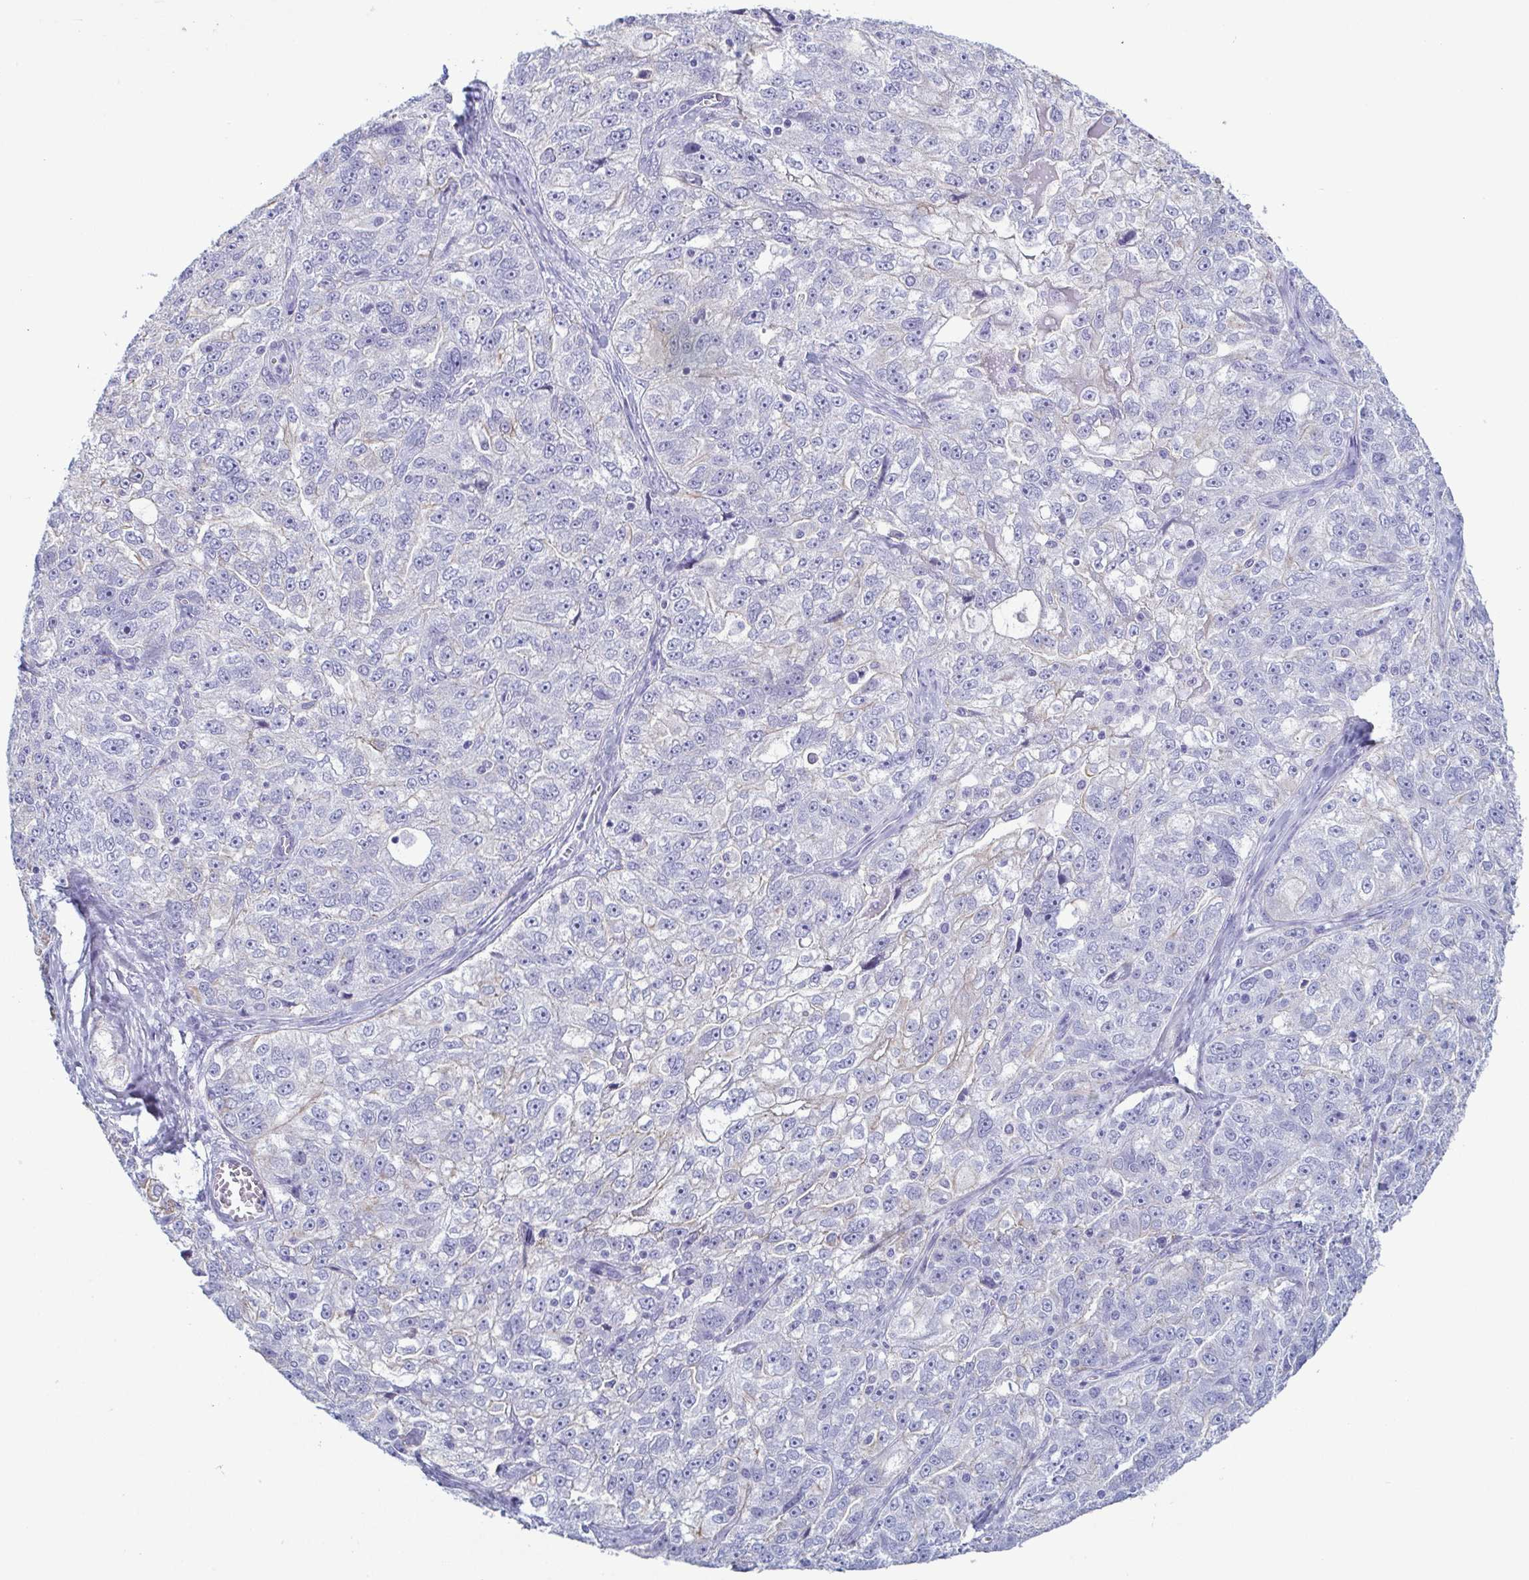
{"staining": {"intensity": "negative", "quantity": "none", "location": "none"}, "tissue": "ovarian cancer", "cell_type": "Tumor cells", "image_type": "cancer", "snomed": [{"axis": "morphology", "description": "Cystadenocarcinoma, serous, NOS"}, {"axis": "topography", "description": "Ovary"}], "caption": "An immunohistochemistry micrograph of serous cystadenocarcinoma (ovarian) is shown. There is no staining in tumor cells of serous cystadenocarcinoma (ovarian).", "gene": "KRT10", "patient": {"sex": "female", "age": 51}}